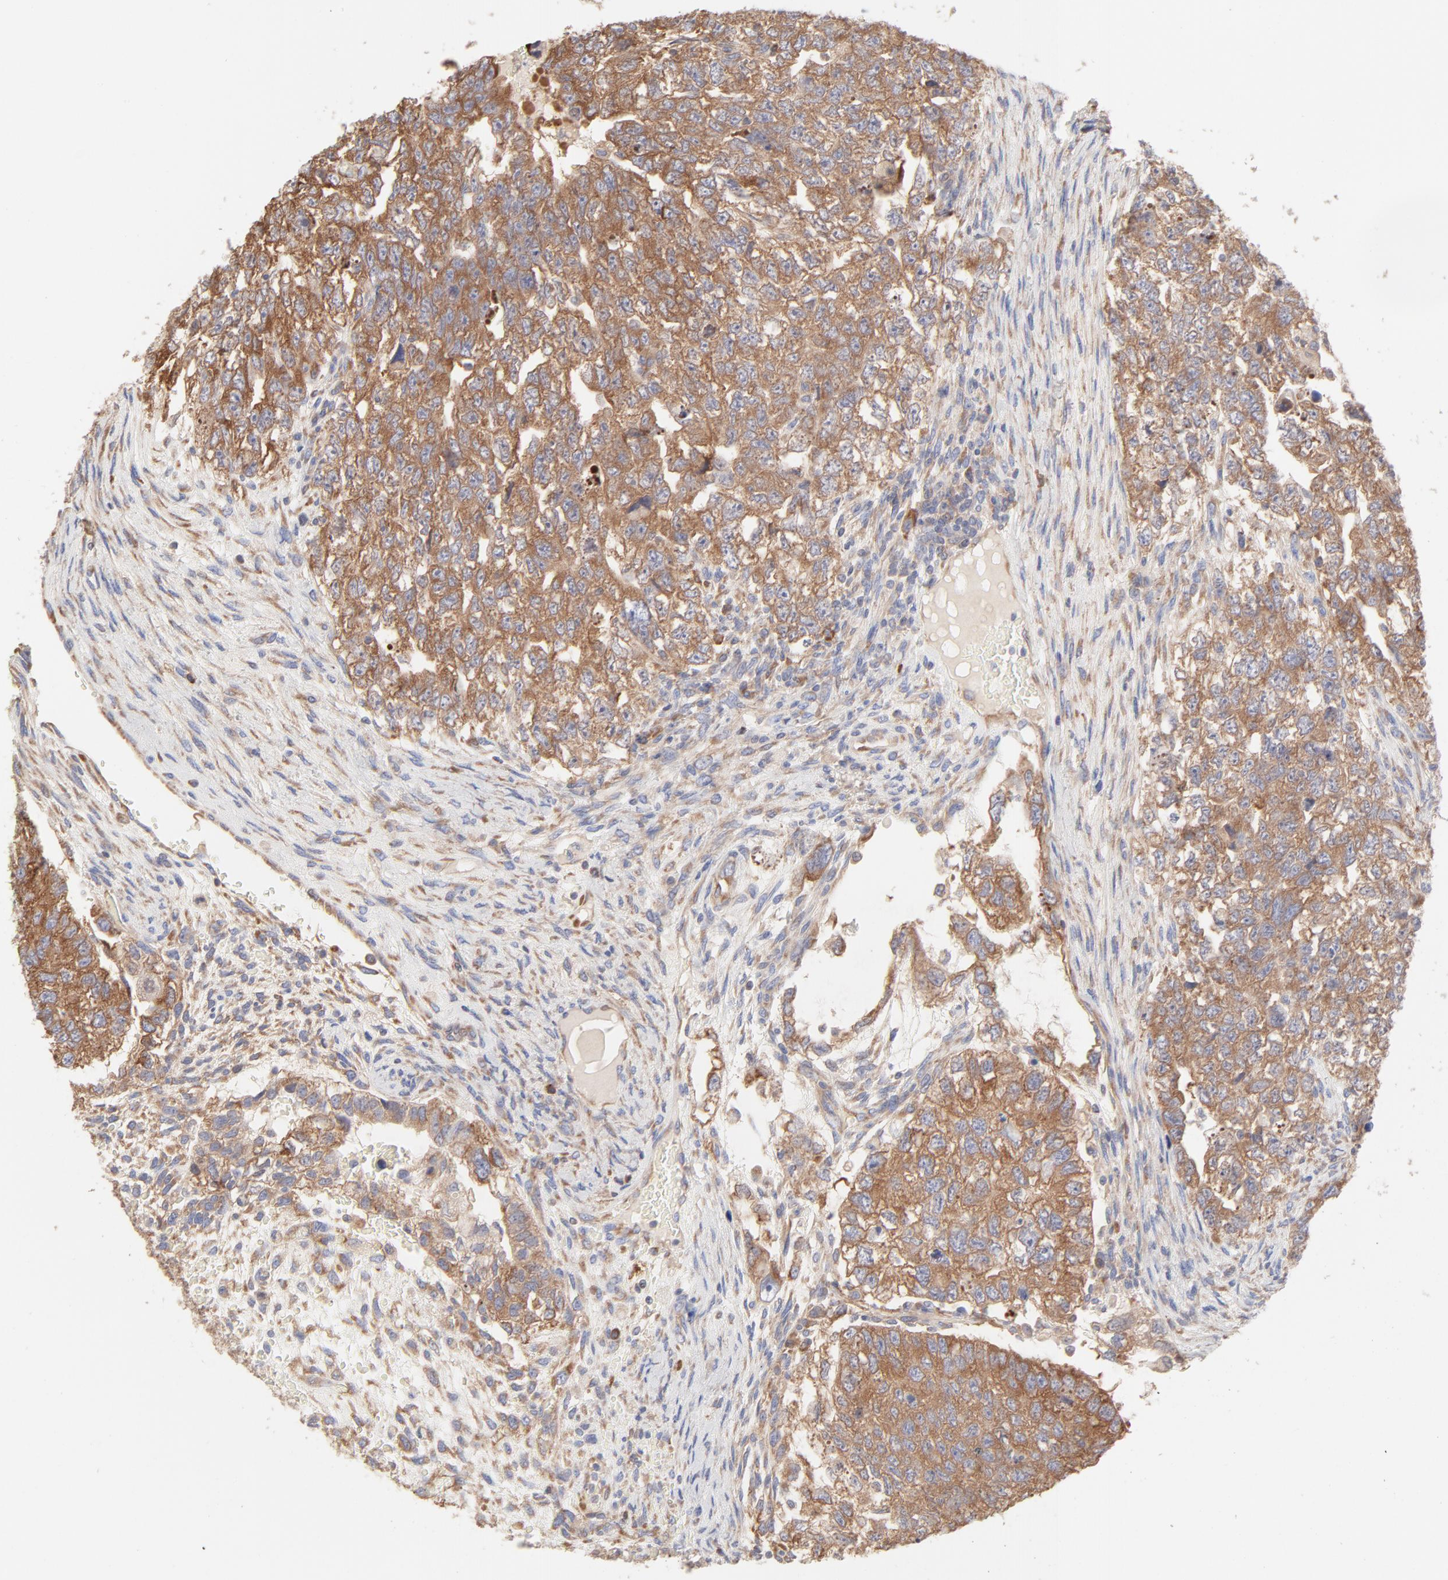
{"staining": {"intensity": "moderate", "quantity": ">75%", "location": "cytoplasmic/membranous"}, "tissue": "testis cancer", "cell_type": "Tumor cells", "image_type": "cancer", "snomed": [{"axis": "morphology", "description": "Carcinoma, Embryonal, NOS"}, {"axis": "topography", "description": "Testis"}], "caption": "Moderate cytoplasmic/membranous staining is present in approximately >75% of tumor cells in embryonal carcinoma (testis).", "gene": "RPS21", "patient": {"sex": "male", "age": 36}}